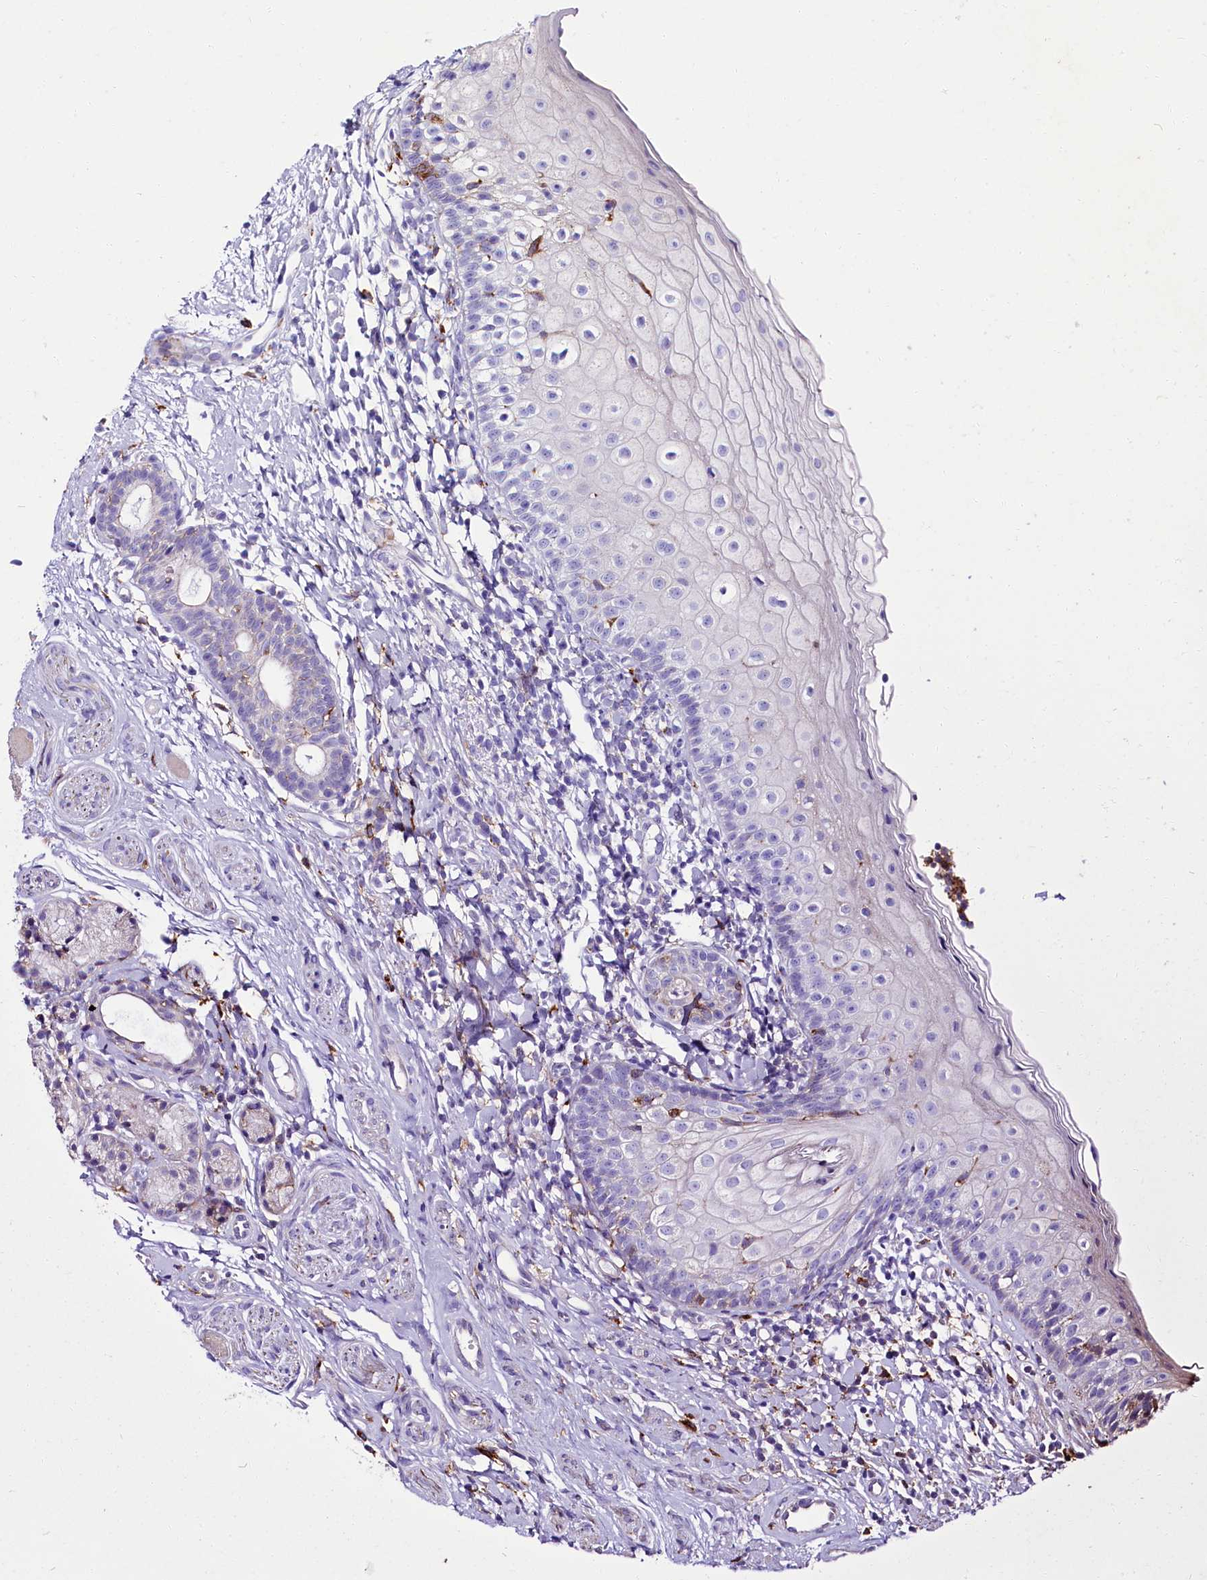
{"staining": {"intensity": "weak", "quantity": "25%-75%", "location": "cytoplasmic/membranous"}, "tissue": "oral mucosa", "cell_type": "Squamous epithelial cells", "image_type": "normal", "snomed": [{"axis": "morphology", "description": "Normal tissue, NOS"}, {"axis": "topography", "description": "Oral tissue"}], "caption": "Oral mucosa stained for a protein (brown) exhibits weak cytoplasmic/membranous positive expression in about 25%-75% of squamous epithelial cells.", "gene": "IL20RA", "patient": {"sex": "male", "age": 46}}